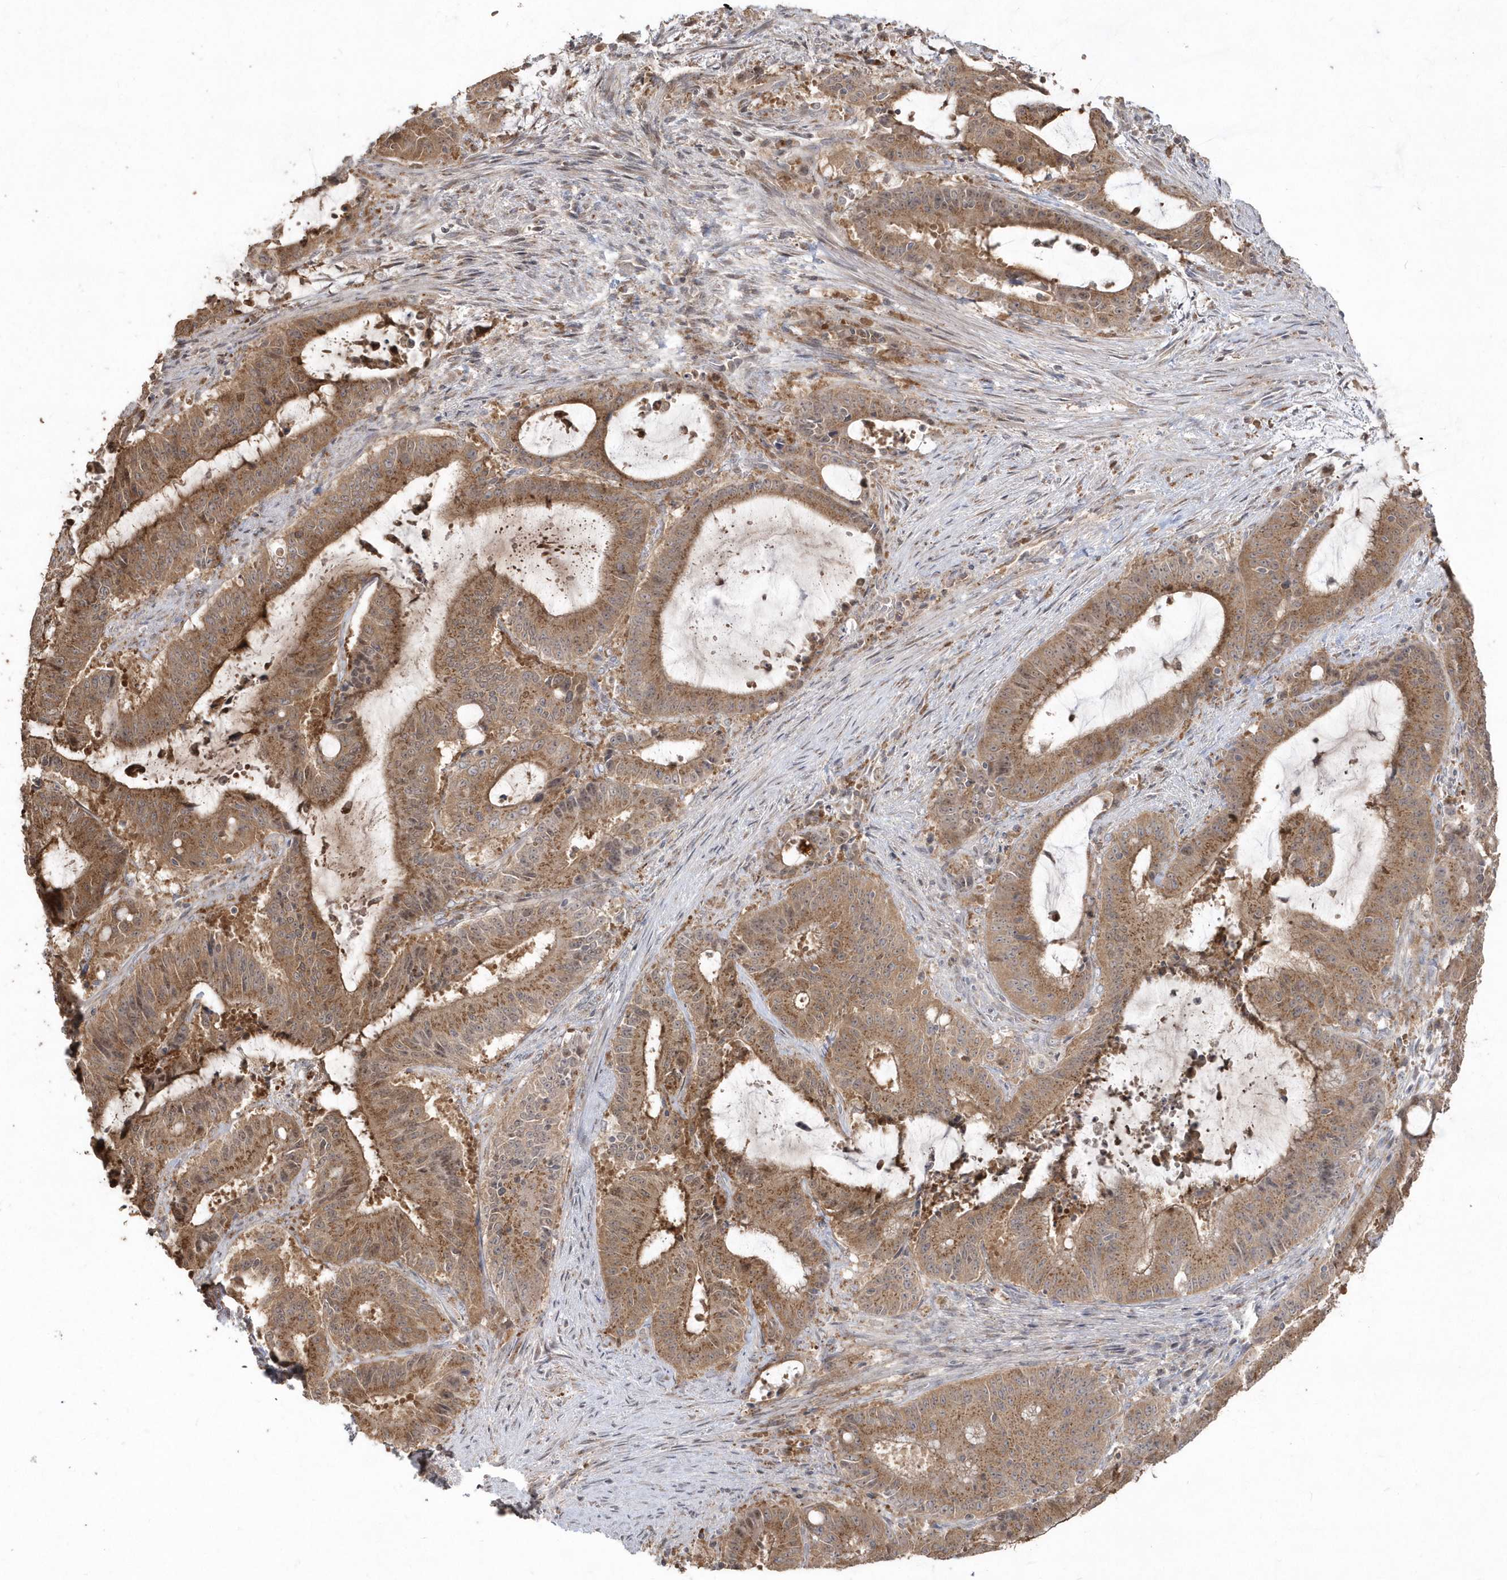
{"staining": {"intensity": "moderate", "quantity": ">75%", "location": "cytoplasmic/membranous"}, "tissue": "liver cancer", "cell_type": "Tumor cells", "image_type": "cancer", "snomed": [{"axis": "morphology", "description": "Normal tissue, NOS"}, {"axis": "morphology", "description": "Cholangiocarcinoma"}, {"axis": "topography", "description": "Liver"}, {"axis": "topography", "description": "Peripheral nerve tissue"}], "caption": "This is an image of IHC staining of liver cancer, which shows moderate staining in the cytoplasmic/membranous of tumor cells.", "gene": "GEMIN6", "patient": {"sex": "female", "age": 73}}